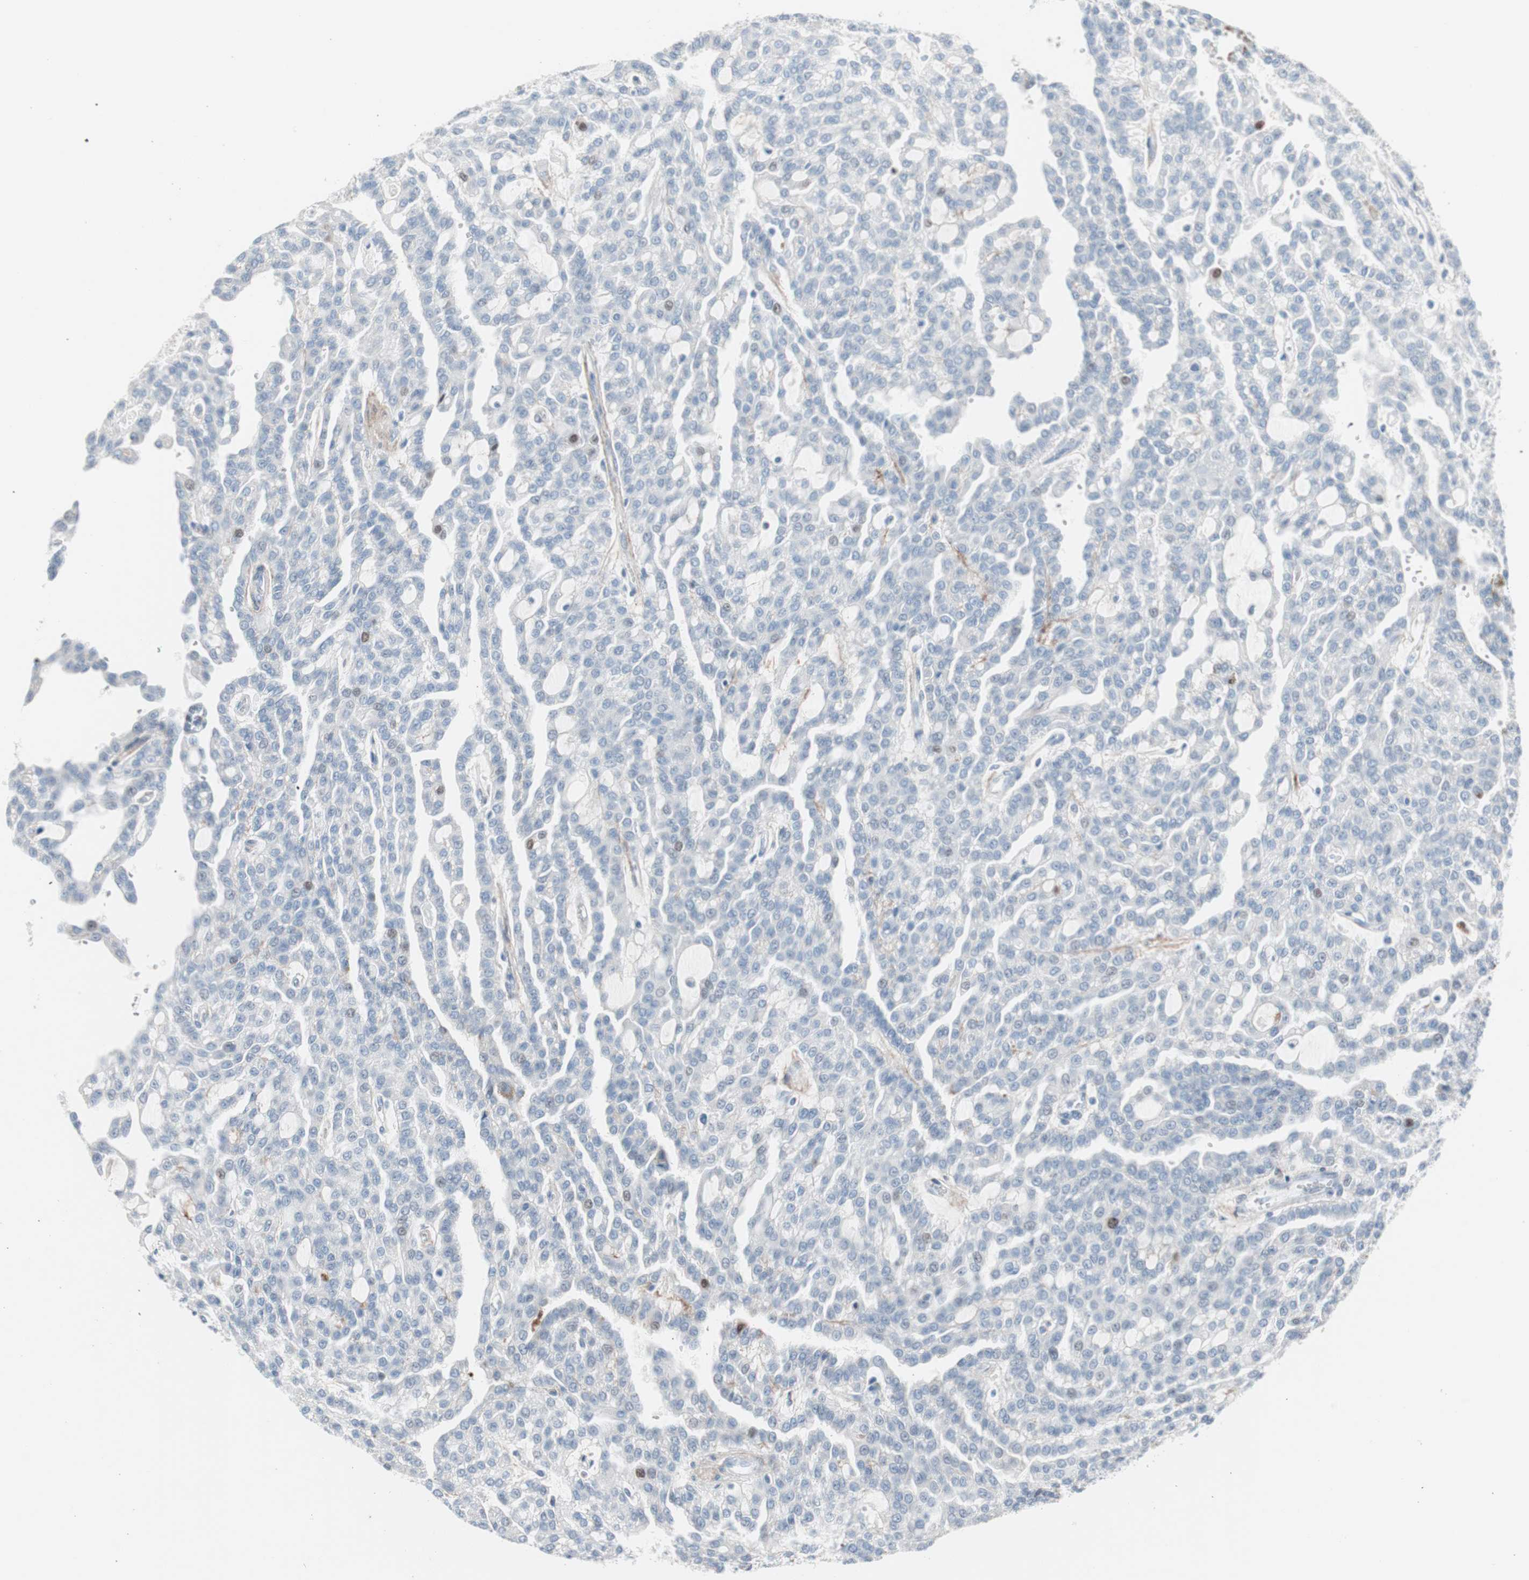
{"staining": {"intensity": "negative", "quantity": "none", "location": "none"}, "tissue": "renal cancer", "cell_type": "Tumor cells", "image_type": "cancer", "snomed": [{"axis": "morphology", "description": "Adenocarcinoma, NOS"}, {"axis": "topography", "description": "Kidney"}], "caption": "A high-resolution histopathology image shows immunohistochemistry (IHC) staining of adenocarcinoma (renal), which displays no significant positivity in tumor cells.", "gene": "FOSL1", "patient": {"sex": "male", "age": 63}}